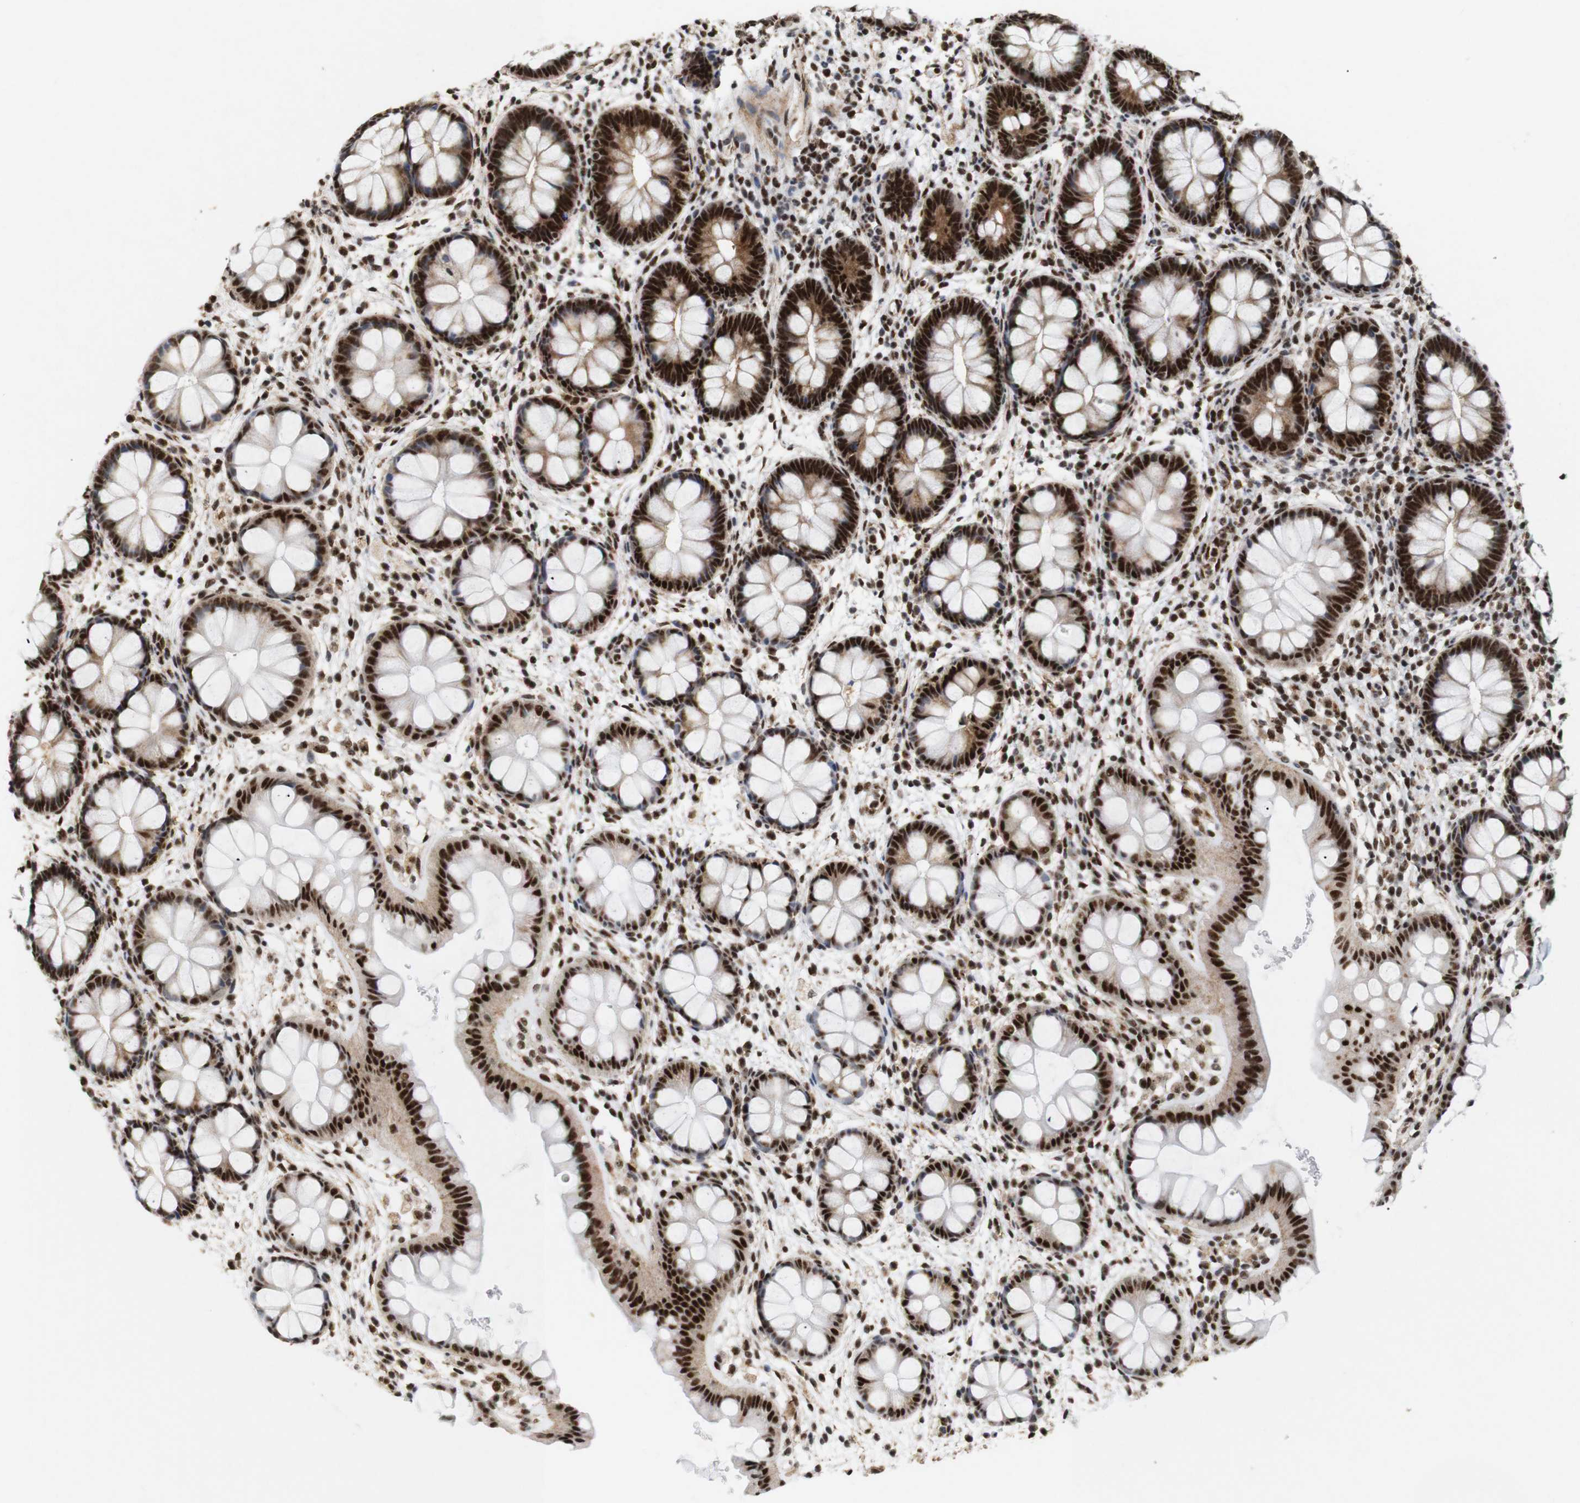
{"staining": {"intensity": "strong", "quantity": ">75%", "location": "cytoplasmic/membranous,nuclear"}, "tissue": "rectum", "cell_type": "Glandular cells", "image_type": "normal", "snomed": [{"axis": "morphology", "description": "Normal tissue, NOS"}, {"axis": "topography", "description": "Rectum"}], "caption": "Immunohistochemical staining of normal human rectum demonstrates high levels of strong cytoplasmic/membranous,nuclear positivity in approximately >75% of glandular cells.", "gene": "PYM1", "patient": {"sex": "female", "age": 24}}